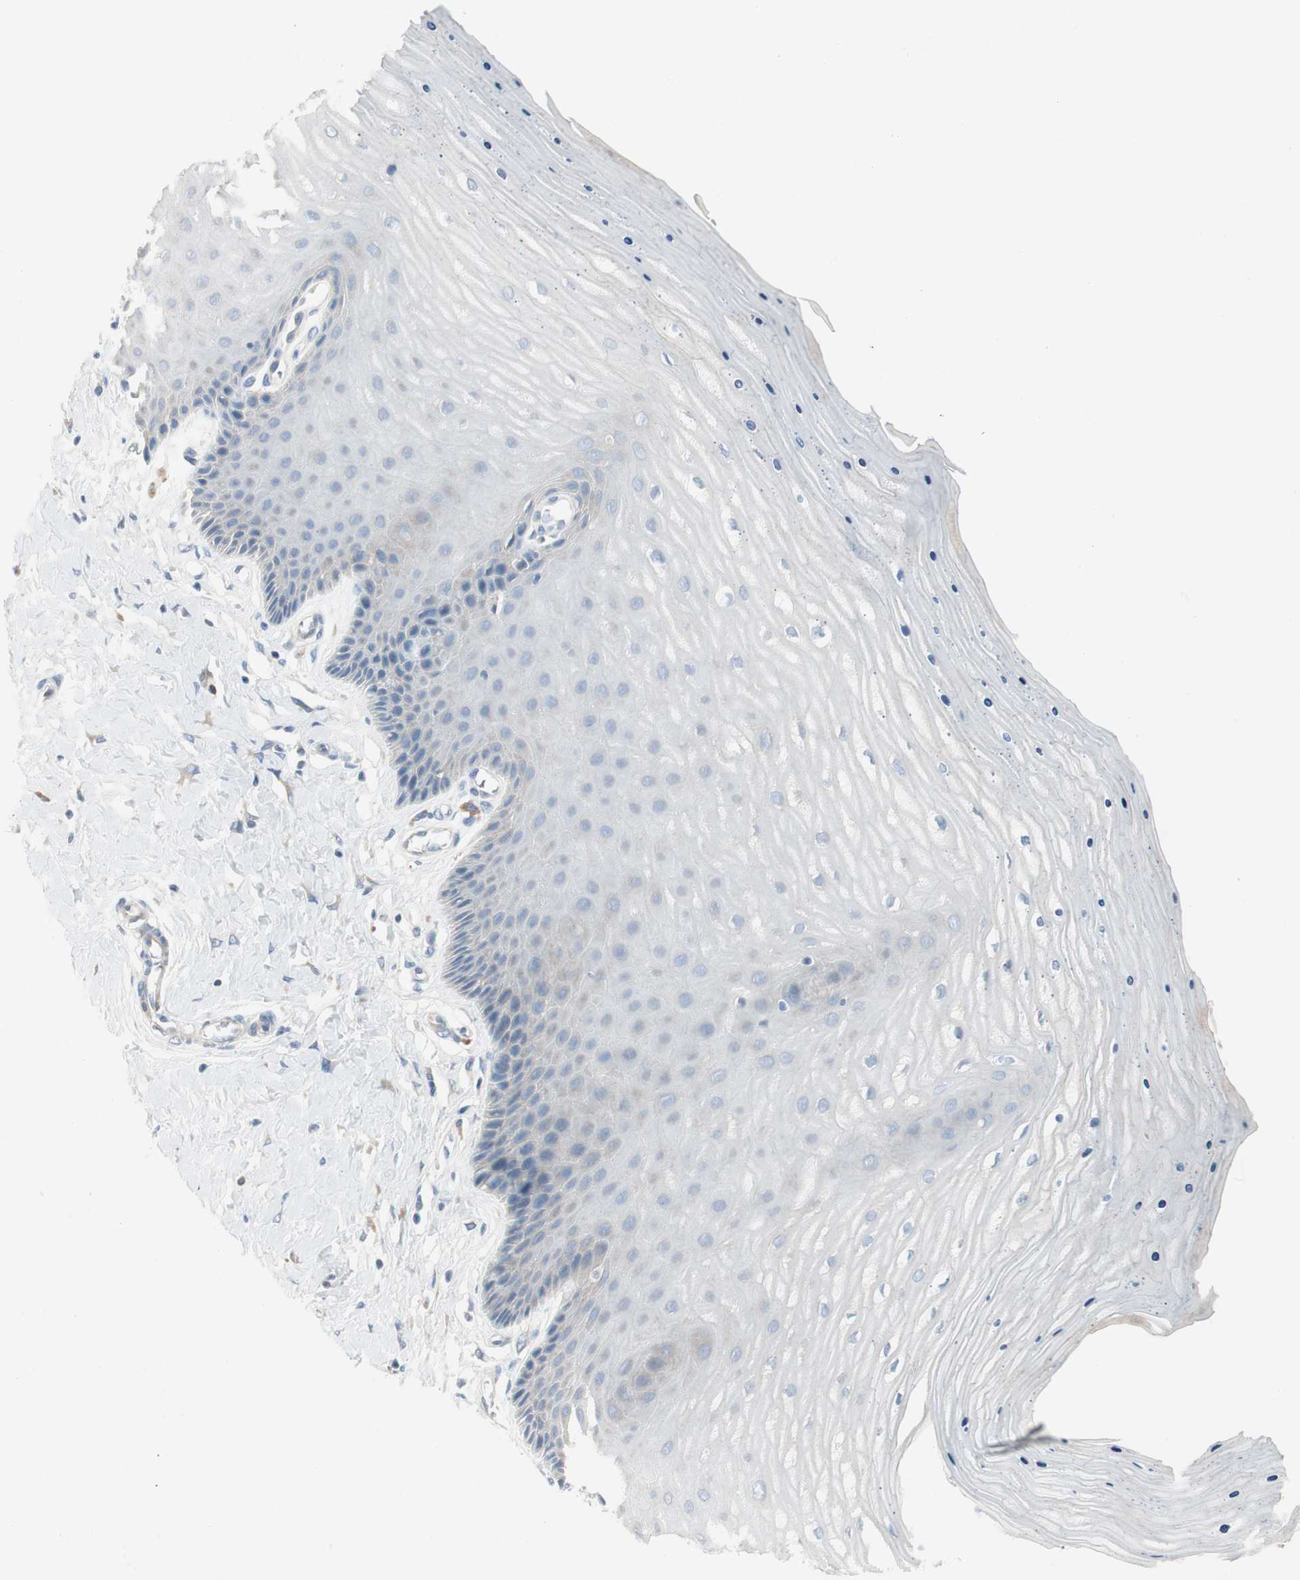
{"staining": {"intensity": "negative", "quantity": "none", "location": "none"}, "tissue": "cervix", "cell_type": "Glandular cells", "image_type": "normal", "snomed": [{"axis": "morphology", "description": "Normal tissue, NOS"}, {"axis": "topography", "description": "Cervix"}], "caption": "DAB immunohistochemical staining of normal cervix demonstrates no significant expression in glandular cells.", "gene": "SPINK4", "patient": {"sex": "female", "age": 55}}